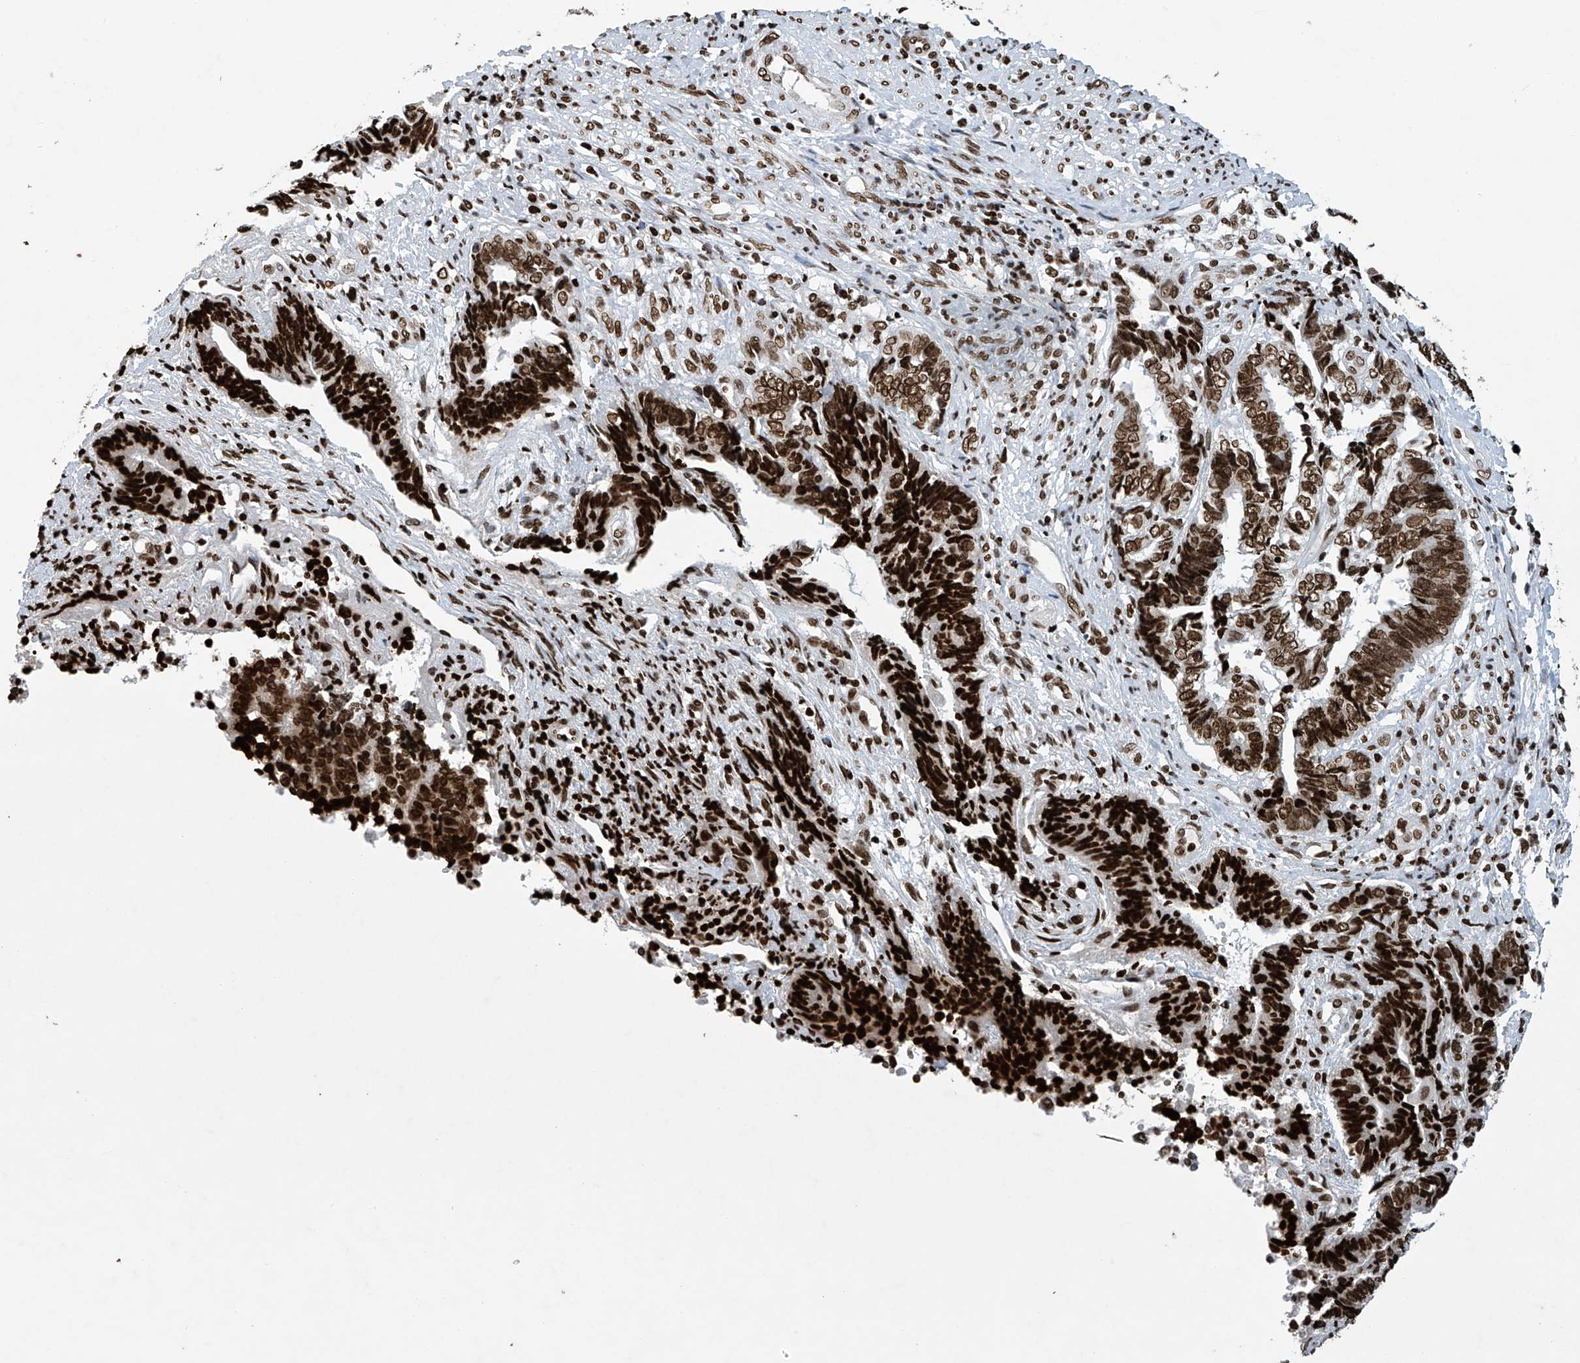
{"staining": {"intensity": "strong", "quantity": ">75%", "location": "nuclear"}, "tissue": "endometrial cancer", "cell_type": "Tumor cells", "image_type": "cancer", "snomed": [{"axis": "morphology", "description": "Adenocarcinoma, NOS"}, {"axis": "topography", "description": "Uterus"}, {"axis": "topography", "description": "Endometrium"}], "caption": "Adenocarcinoma (endometrial) tissue exhibits strong nuclear positivity in about >75% of tumor cells The protein is stained brown, and the nuclei are stained in blue (DAB IHC with brightfield microscopy, high magnification).", "gene": "H4C16", "patient": {"sex": "female", "age": 70}}